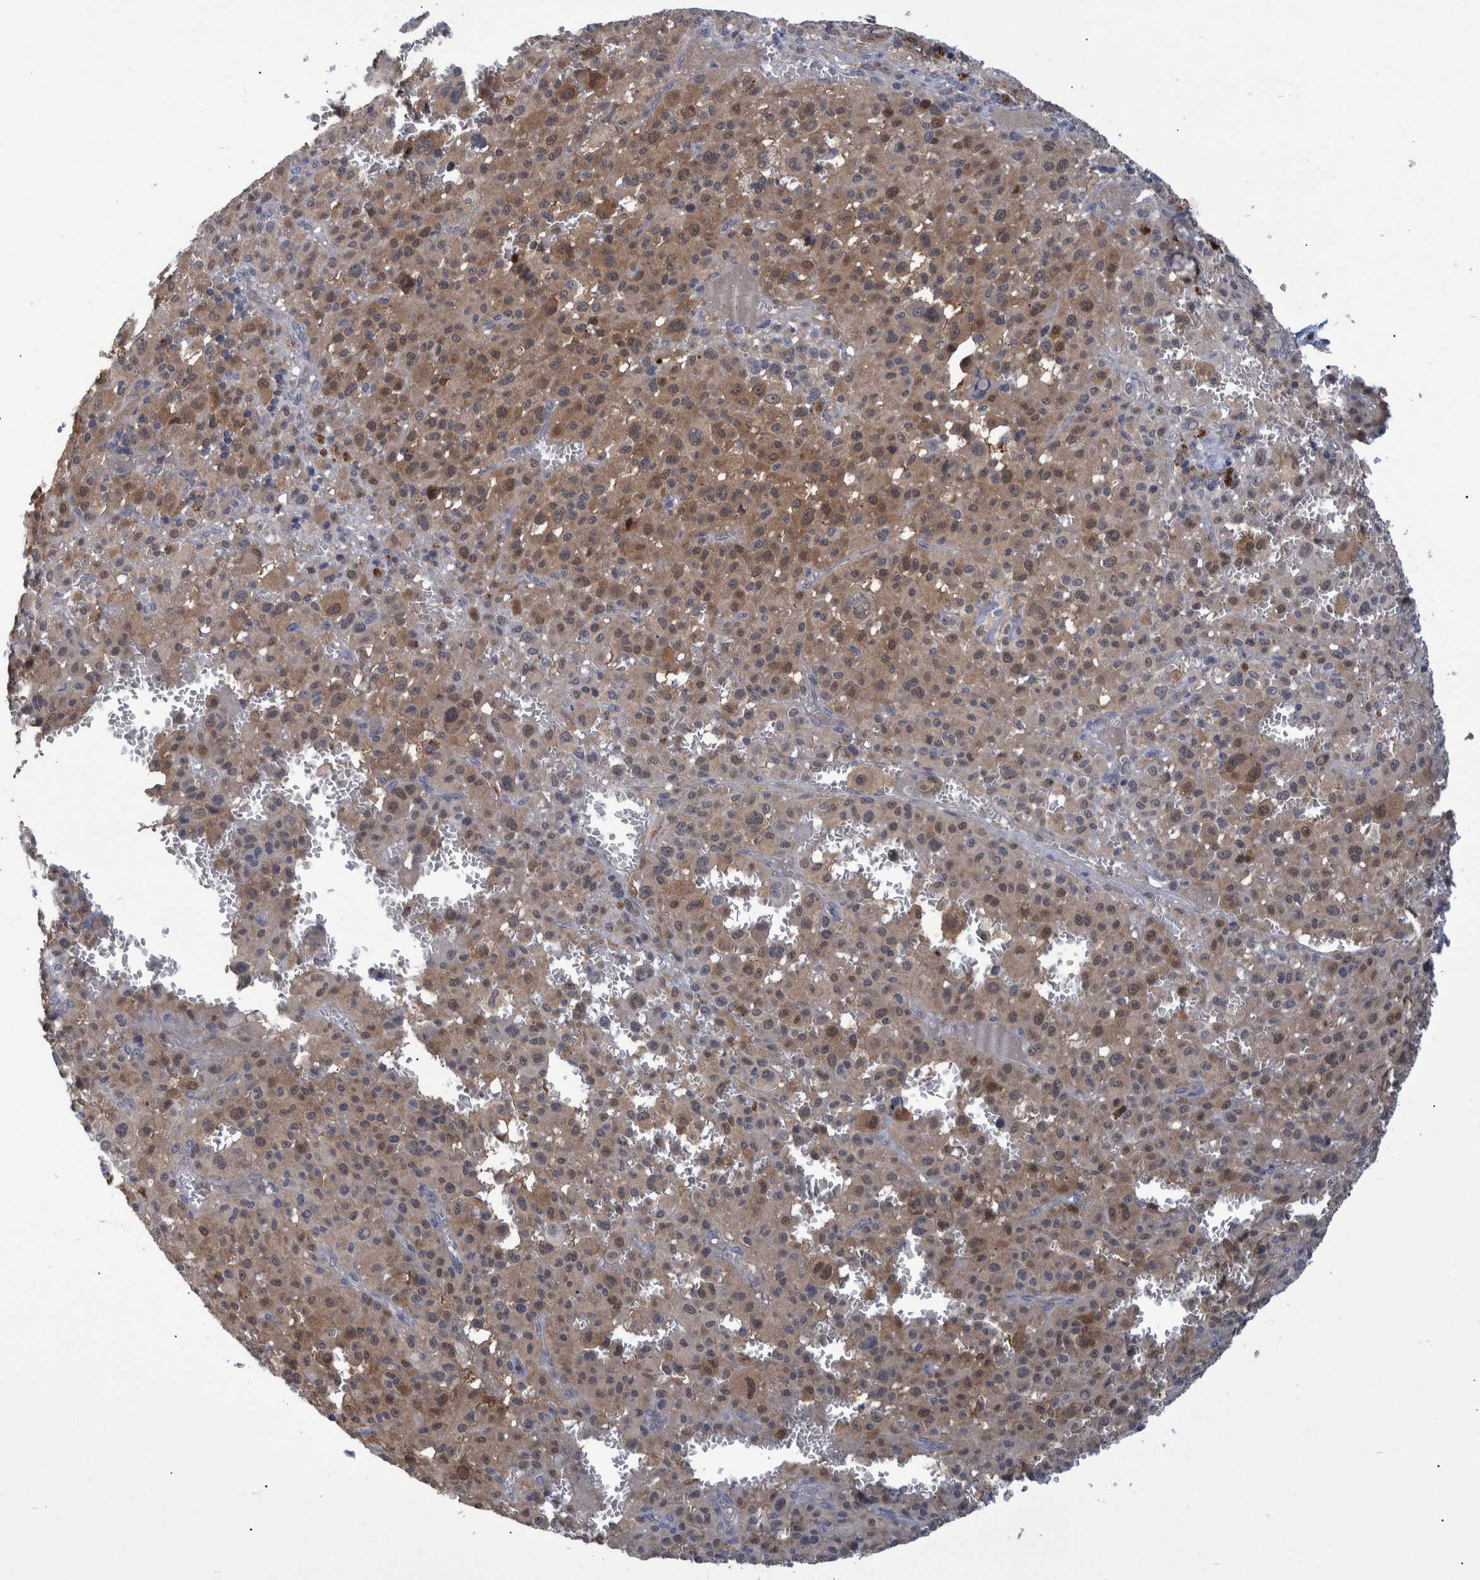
{"staining": {"intensity": "moderate", "quantity": ">75%", "location": "cytoplasmic/membranous"}, "tissue": "melanoma", "cell_type": "Tumor cells", "image_type": "cancer", "snomed": [{"axis": "morphology", "description": "Malignant melanoma, Metastatic site"}, {"axis": "topography", "description": "Skin"}], "caption": "This is an image of immunohistochemistry staining of melanoma, which shows moderate positivity in the cytoplasmic/membranous of tumor cells.", "gene": "PCYT2", "patient": {"sex": "female", "age": 74}}